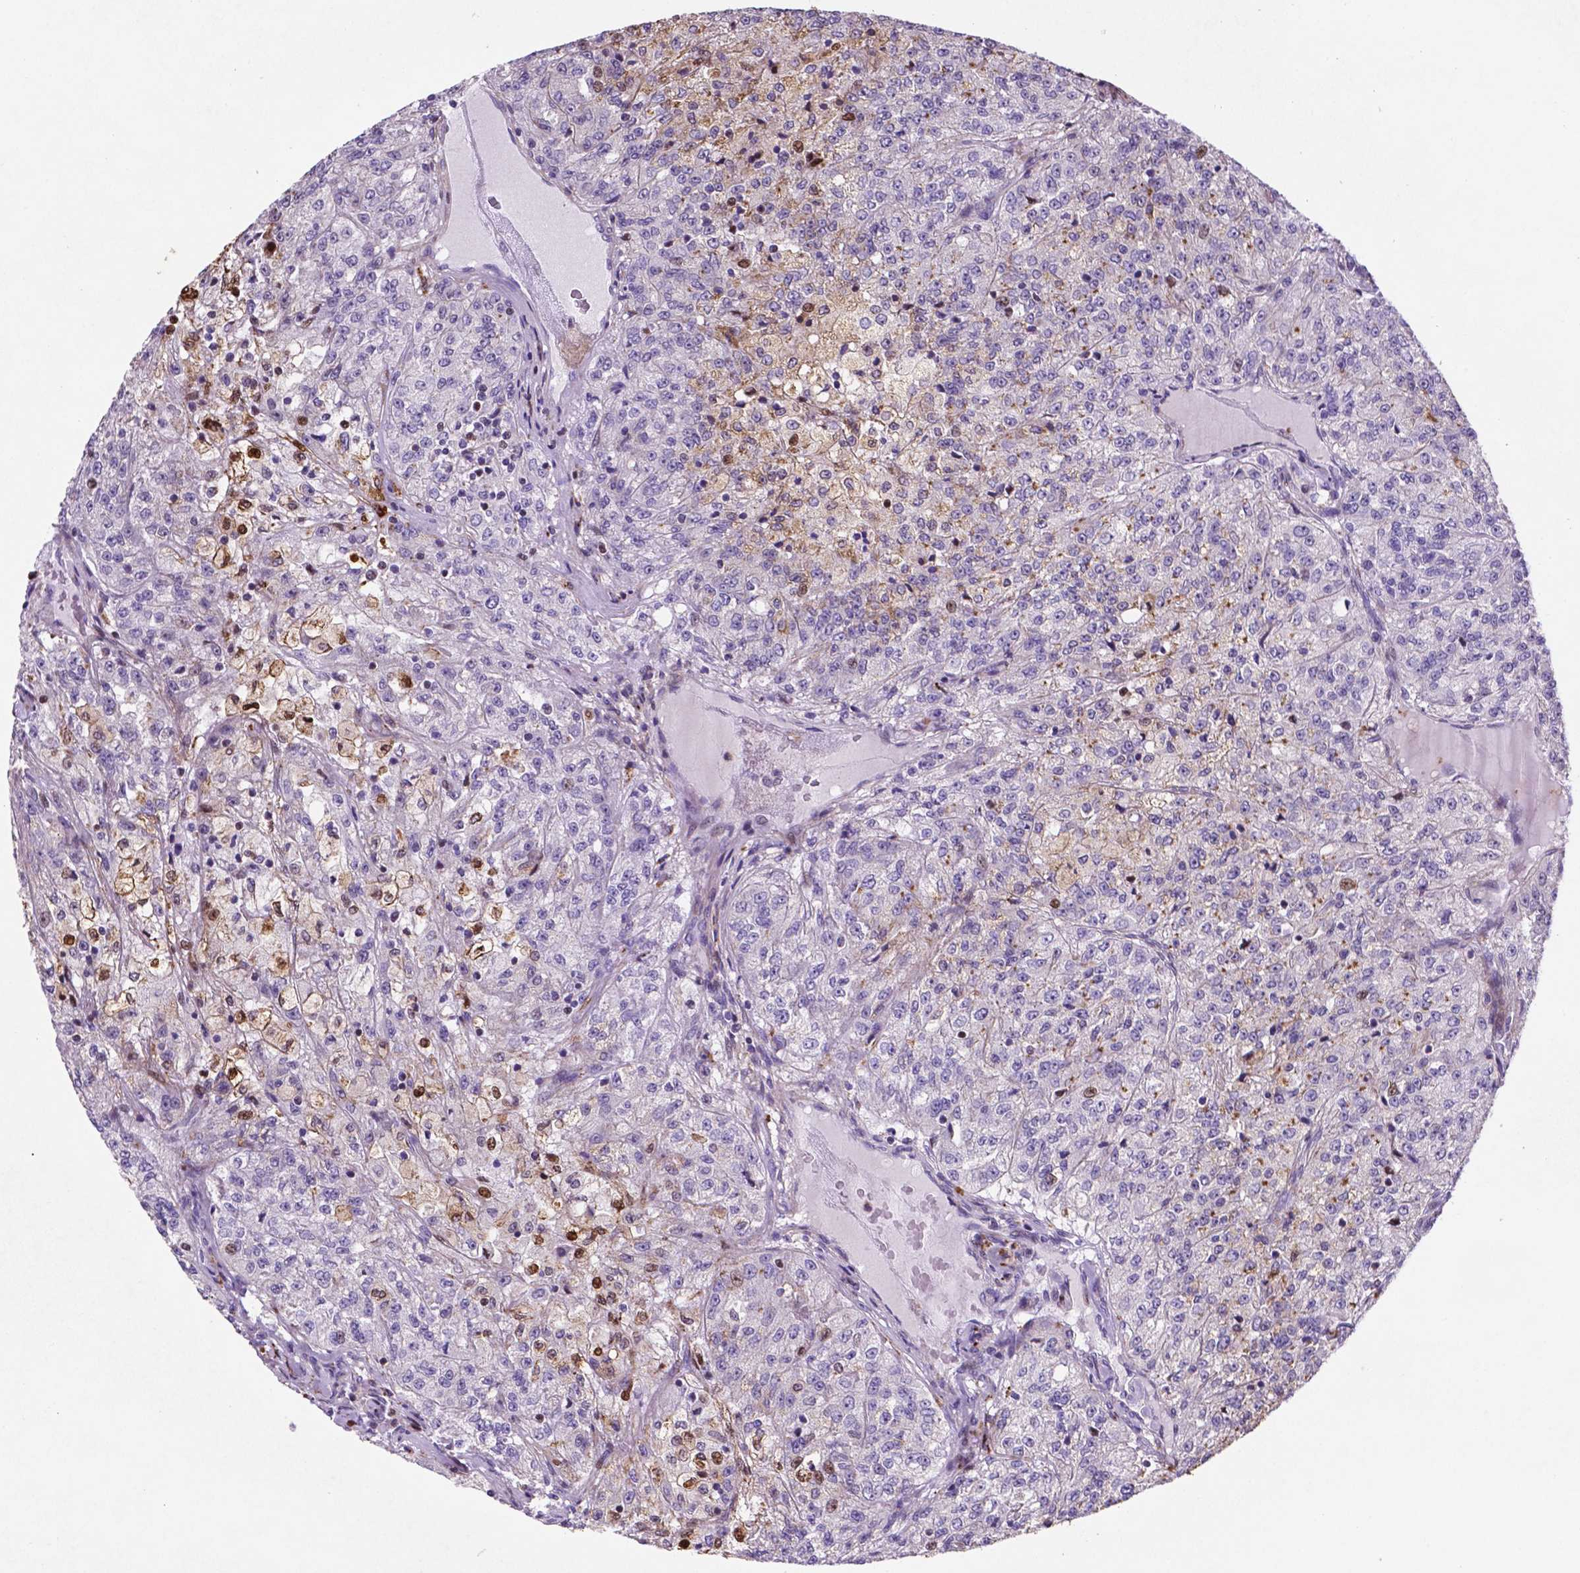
{"staining": {"intensity": "strong", "quantity": "<25%", "location": "nuclear"}, "tissue": "renal cancer", "cell_type": "Tumor cells", "image_type": "cancer", "snomed": [{"axis": "morphology", "description": "Adenocarcinoma, NOS"}, {"axis": "topography", "description": "Kidney"}], "caption": "A micrograph showing strong nuclear expression in about <25% of tumor cells in renal cancer, as visualized by brown immunohistochemical staining.", "gene": "TM4SF20", "patient": {"sex": "female", "age": 63}}